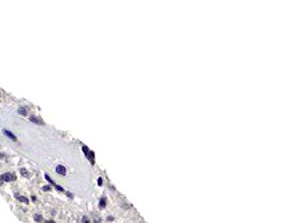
{"staining": {"intensity": "negative", "quantity": "none", "location": "none"}, "tissue": "glioma", "cell_type": "Tumor cells", "image_type": "cancer", "snomed": [{"axis": "morphology", "description": "Glioma, malignant, High grade"}, {"axis": "topography", "description": "Brain"}], "caption": "Malignant high-grade glioma stained for a protein using IHC exhibits no staining tumor cells.", "gene": "DACH2", "patient": {"sex": "male", "age": 36}}